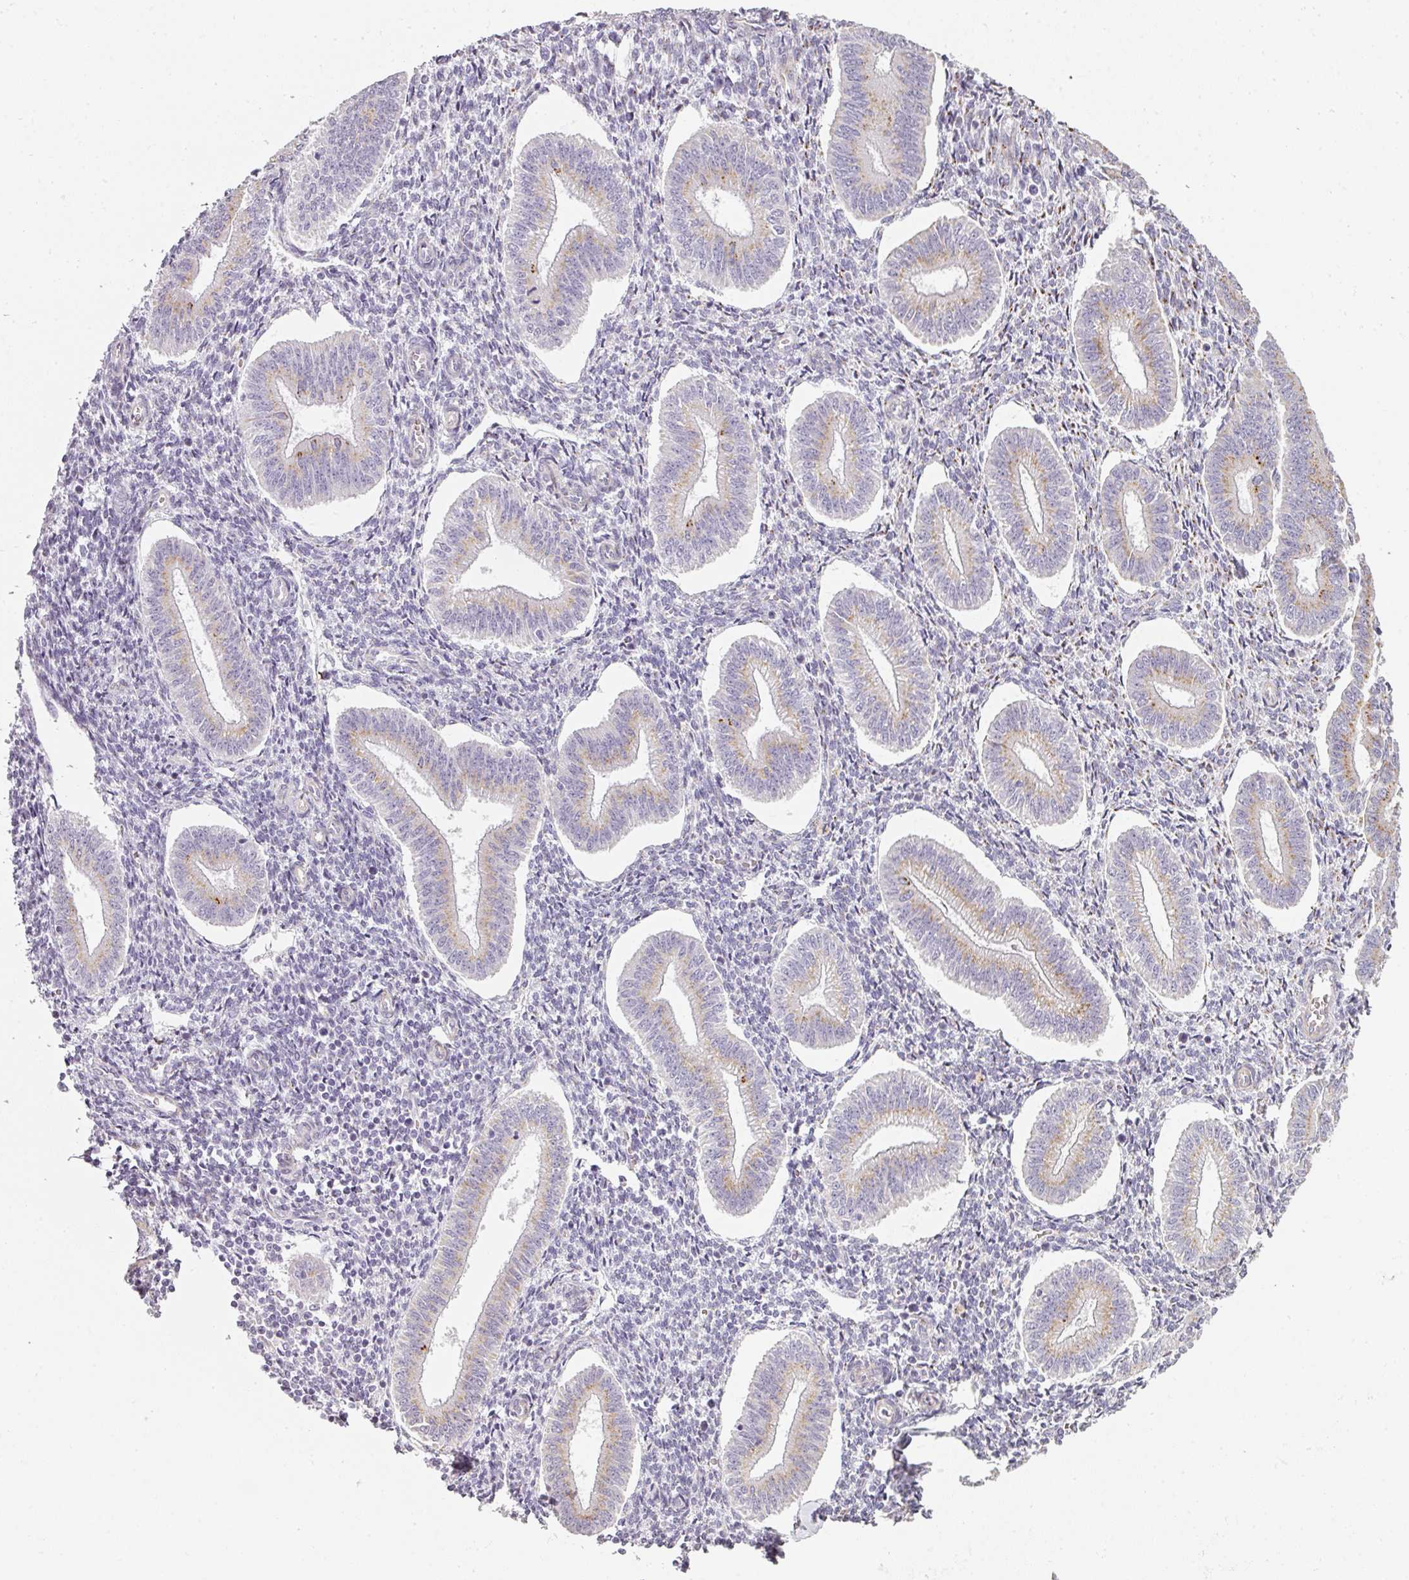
{"staining": {"intensity": "negative", "quantity": "none", "location": "none"}, "tissue": "endometrium", "cell_type": "Cells in endometrial stroma", "image_type": "normal", "snomed": [{"axis": "morphology", "description": "Normal tissue, NOS"}, {"axis": "topography", "description": "Endometrium"}], "caption": "The histopathology image exhibits no significant staining in cells in endometrial stroma of endometrium. (Brightfield microscopy of DAB (3,3'-diaminobenzidine) immunohistochemistry (IHC) at high magnification).", "gene": "ATP8B2", "patient": {"sex": "female", "age": 34}}